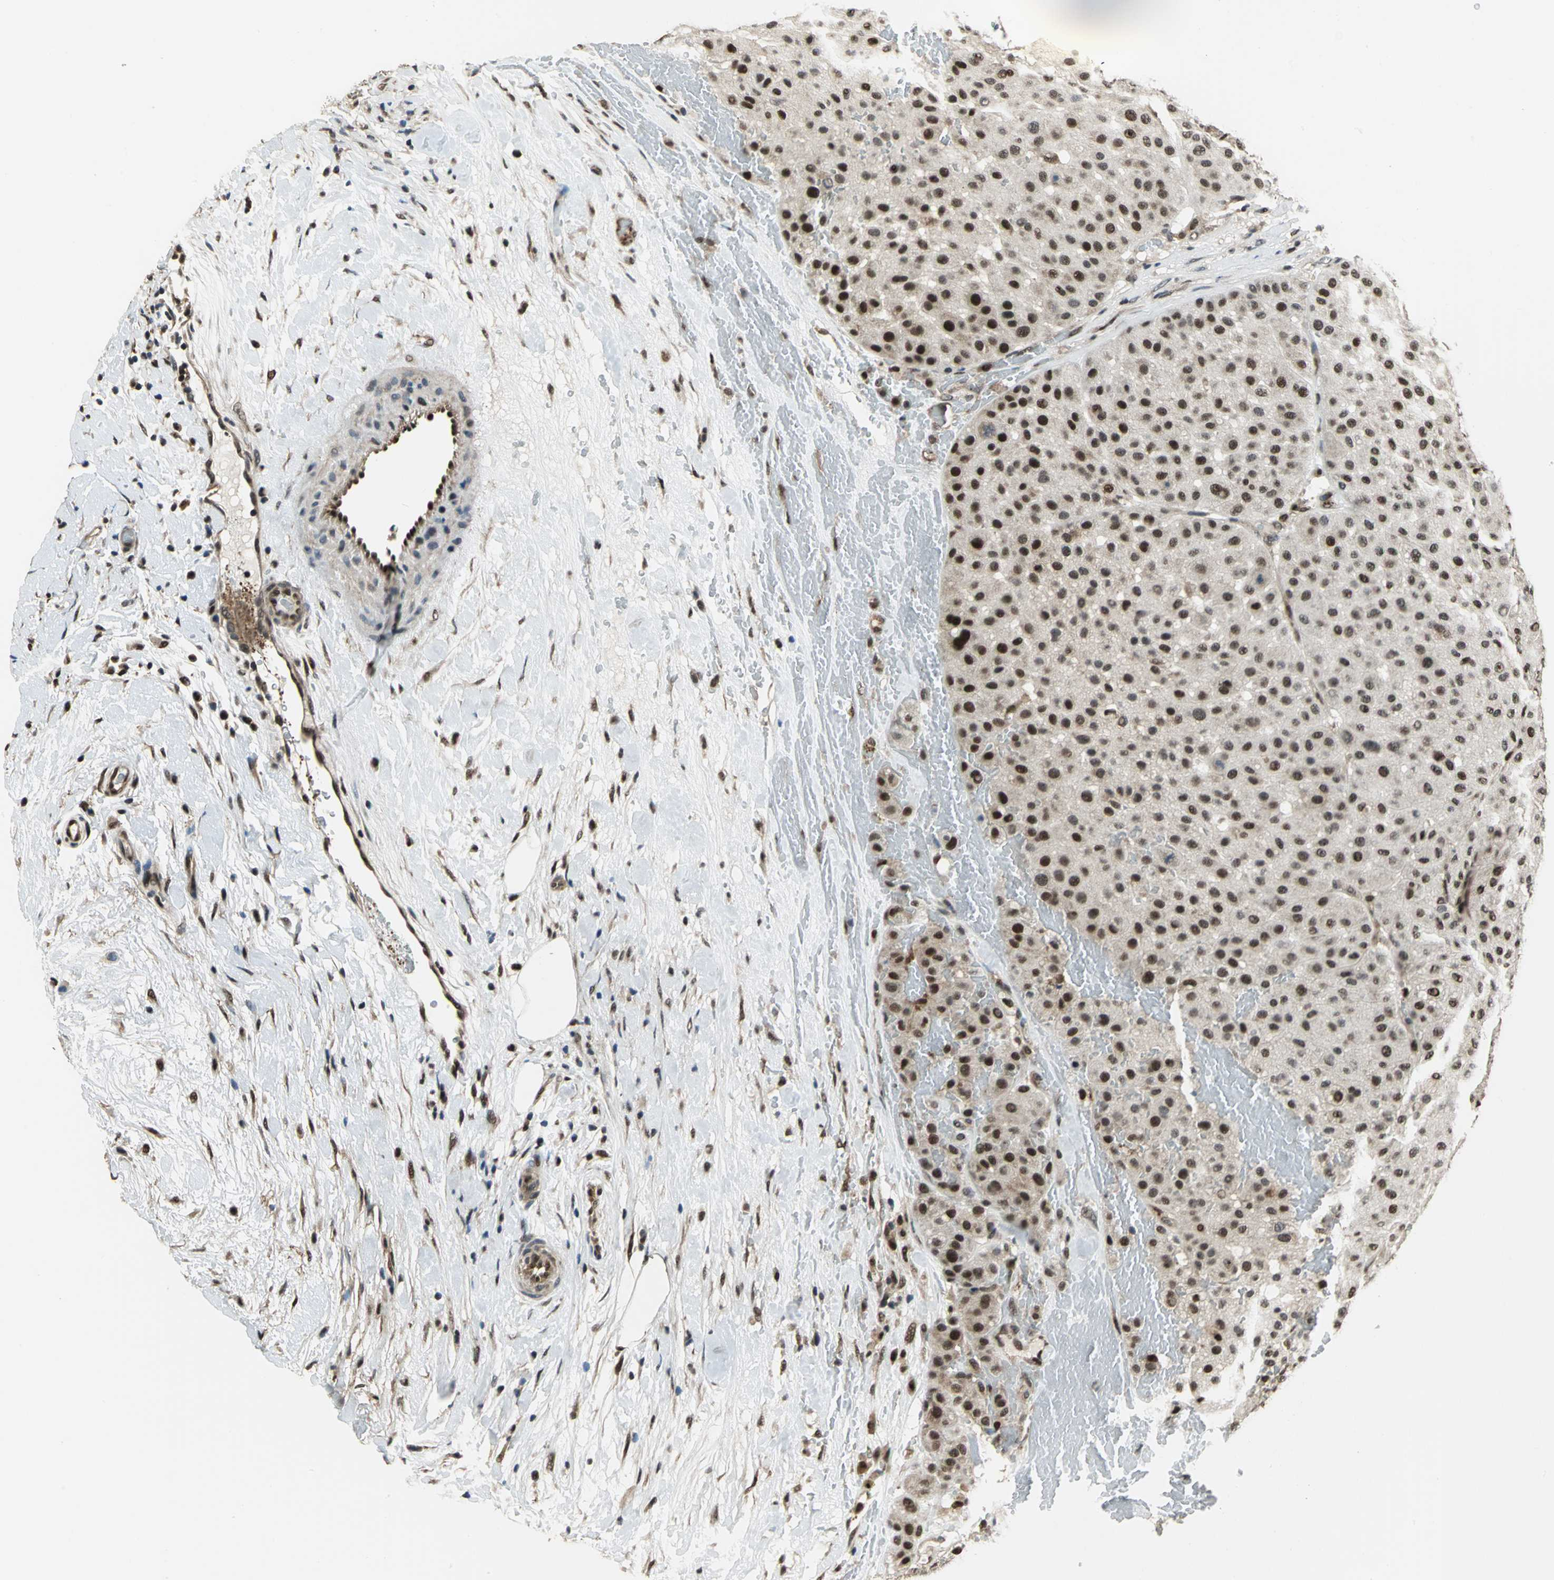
{"staining": {"intensity": "moderate", "quantity": ">75%", "location": "nuclear"}, "tissue": "melanoma", "cell_type": "Tumor cells", "image_type": "cancer", "snomed": [{"axis": "morphology", "description": "Normal tissue, NOS"}, {"axis": "morphology", "description": "Malignant melanoma, Metastatic site"}, {"axis": "topography", "description": "Skin"}], "caption": "Moderate nuclear protein positivity is appreciated in approximately >75% of tumor cells in malignant melanoma (metastatic site).", "gene": "MIS18BP1", "patient": {"sex": "male", "age": 41}}